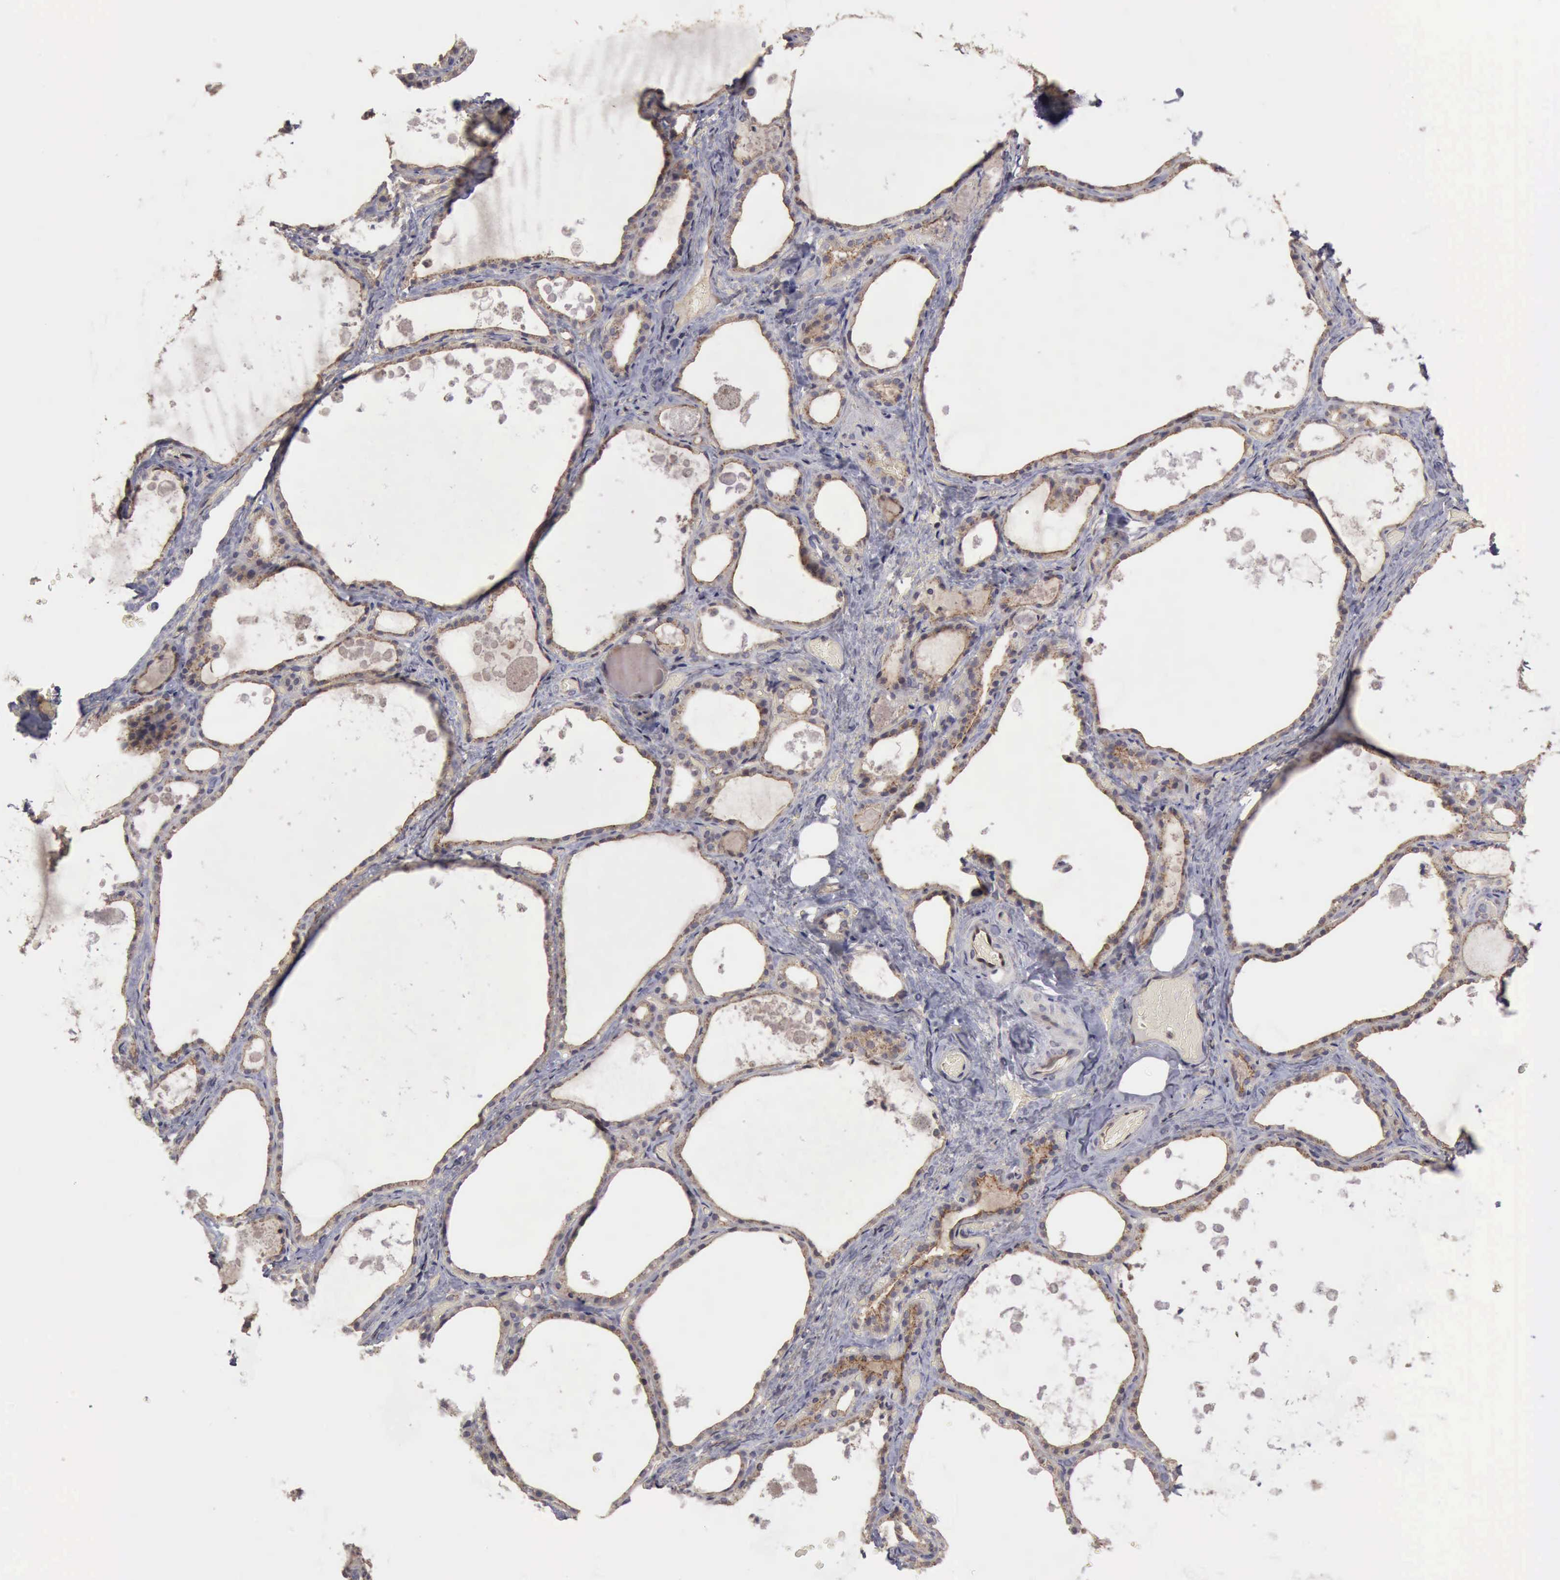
{"staining": {"intensity": "negative", "quantity": "none", "location": "none"}, "tissue": "thyroid gland", "cell_type": "Glandular cells", "image_type": "normal", "snomed": [{"axis": "morphology", "description": "Normal tissue, NOS"}, {"axis": "topography", "description": "Thyroid gland"}], "caption": "The histopathology image displays no staining of glandular cells in normal thyroid gland.", "gene": "BMX", "patient": {"sex": "male", "age": 61}}